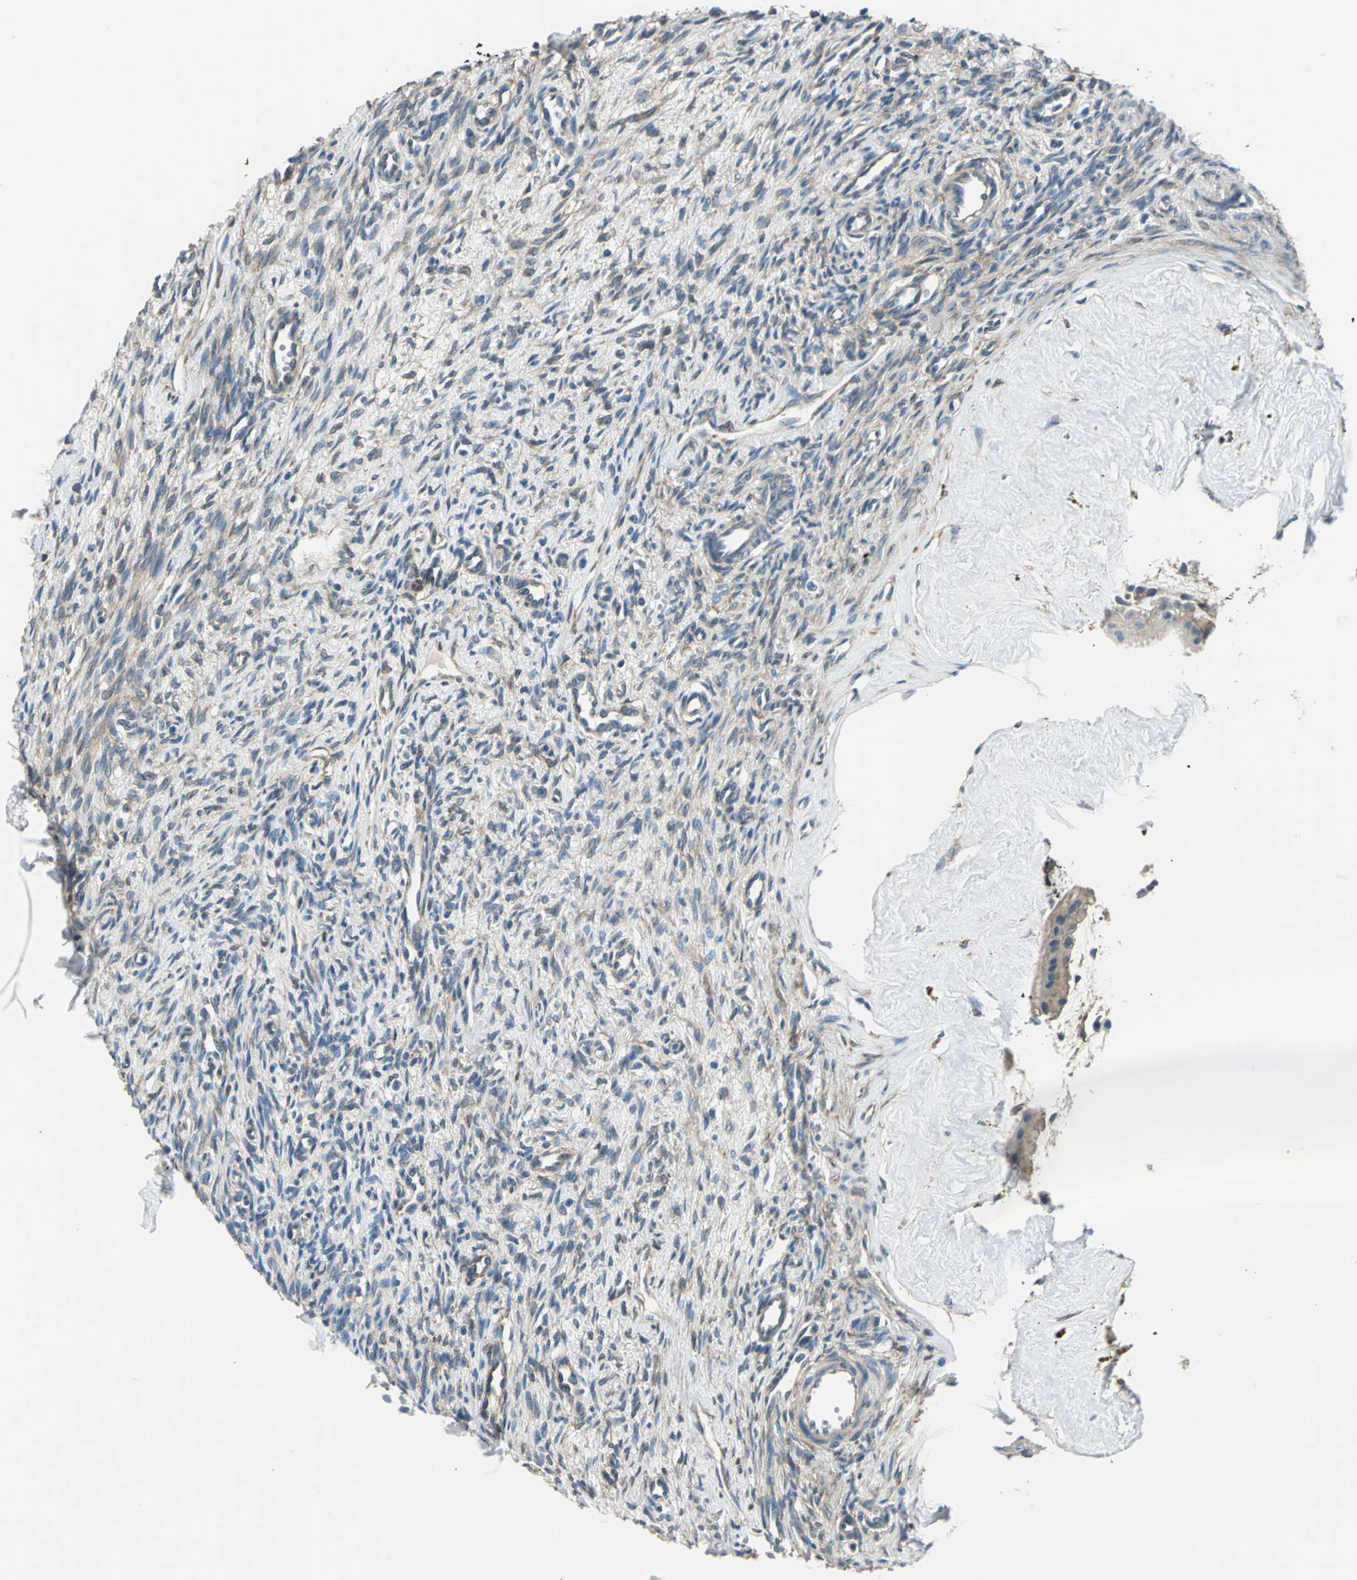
{"staining": {"intensity": "weak", "quantity": "<25%", "location": "cytoplasmic/membranous"}, "tissue": "ovary", "cell_type": "Follicle cells", "image_type": "normal", "snomed": [{"axis": "morphology", "description": "Normal tissue, NOS"}, {"axis": "topography", "description": "Ovary"}], "caption": "IHC micrograph of benign ovary: ovary stained with DAB shows no significant protein positivity in follicle cells. (Stains: DAB immunohistochemistry (IHC) with hematoxylin counter stain, Microscopy: brightfield microscopy at high magnification).", "gene": "CDC42EP1", "patient": {"sex": "female", "age": 33}}